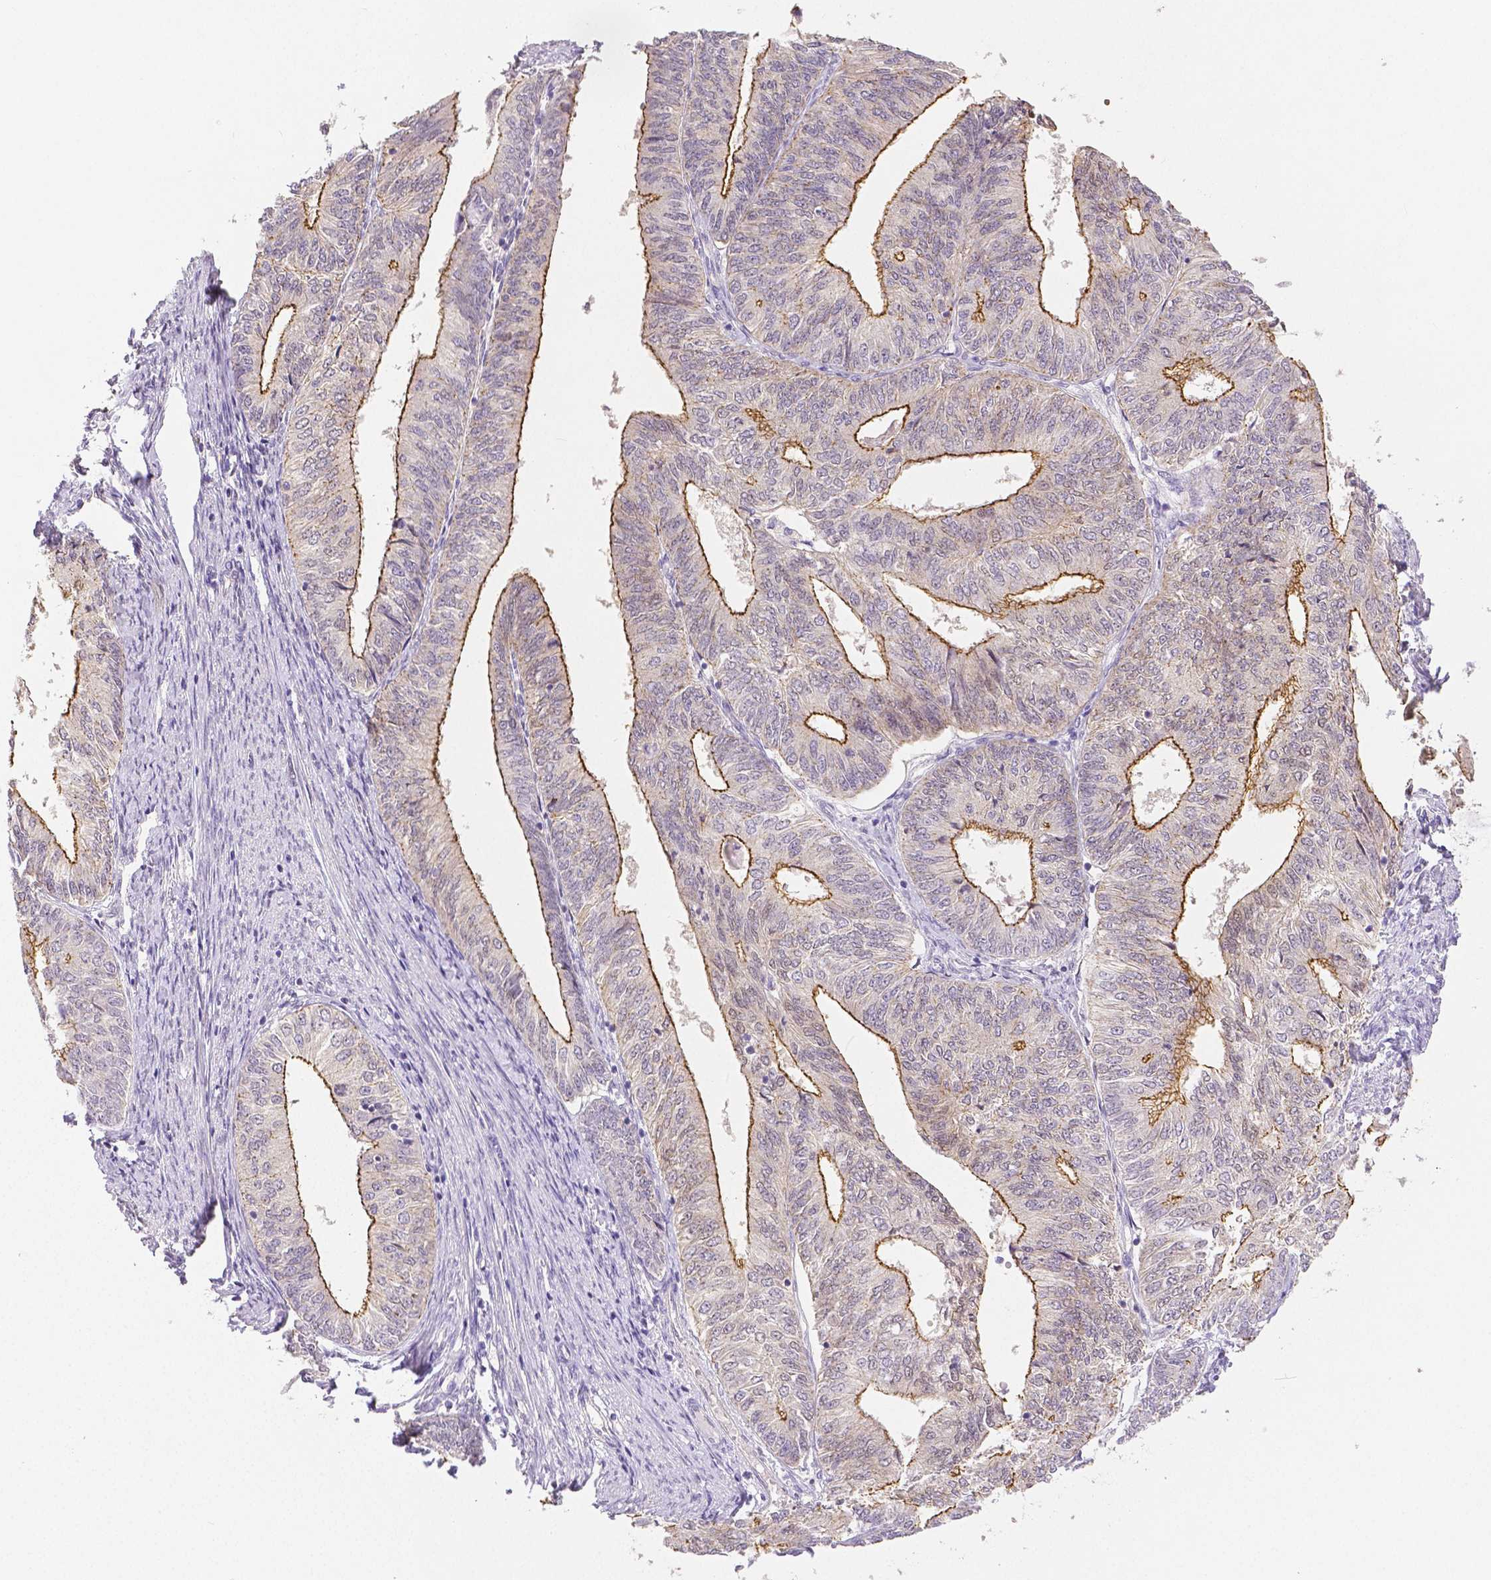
{"staining": {"intensity": "moderate", "quantity": "25%-75%", "location": "cytoplasmic/membranous"}, "tissue": "endometrial cancer", "cell_type": "Tumor cells", "image_type": "cancer", "snomed": [{"axis": "morphology", "description": "Adenocarcinoma, NOS"}, {"axis": "topography", "description": "Endometrium"}], "caption": "A brown stain shows moderate cytoplasmic/membranous positivity of a protein in human endometrial cancer (adenocarcinoma) tumor cells.", "gene": "OCLN", "patient": {"sex": "female", "age": 58}}